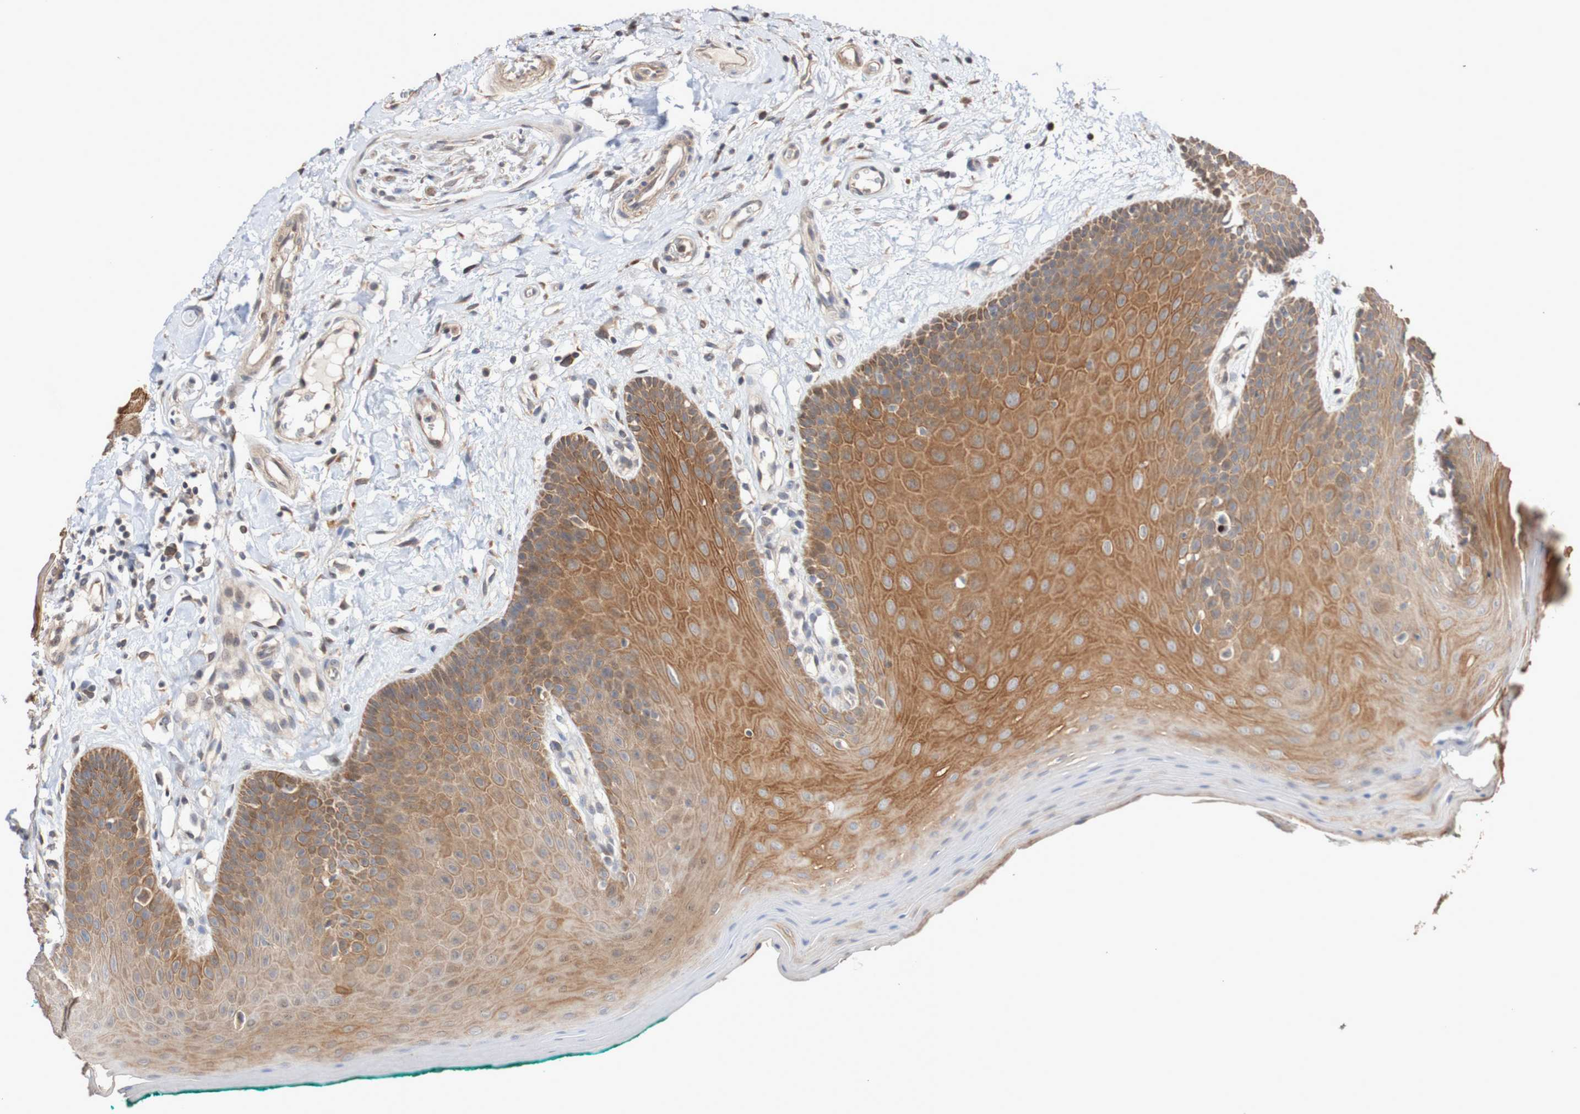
{"staining": {"intensity": "moderate", "quantity": ">75%", "location": "cytoplasmic/membranous"}, "tissue": "oral mucosa", "cell_type": "Squamous epithelial cells", "image_type": "normal", "snomed": [{"axis": "morphology", "description": "Normal tissue, NOS"}, {"axis": "topography", "description": "Skeletal muscle"}, {"axis": "topography", "description": "Oral tissue"}], "caption": "Immunohistochemical staining of benign oral mucosa displays medium levels of moderate cytoplasmic/membranous staining in approximately >75% of squamous epithelial cells.", "gene": "PHPT1", "patient": {"sex": "male", "age": 58}}